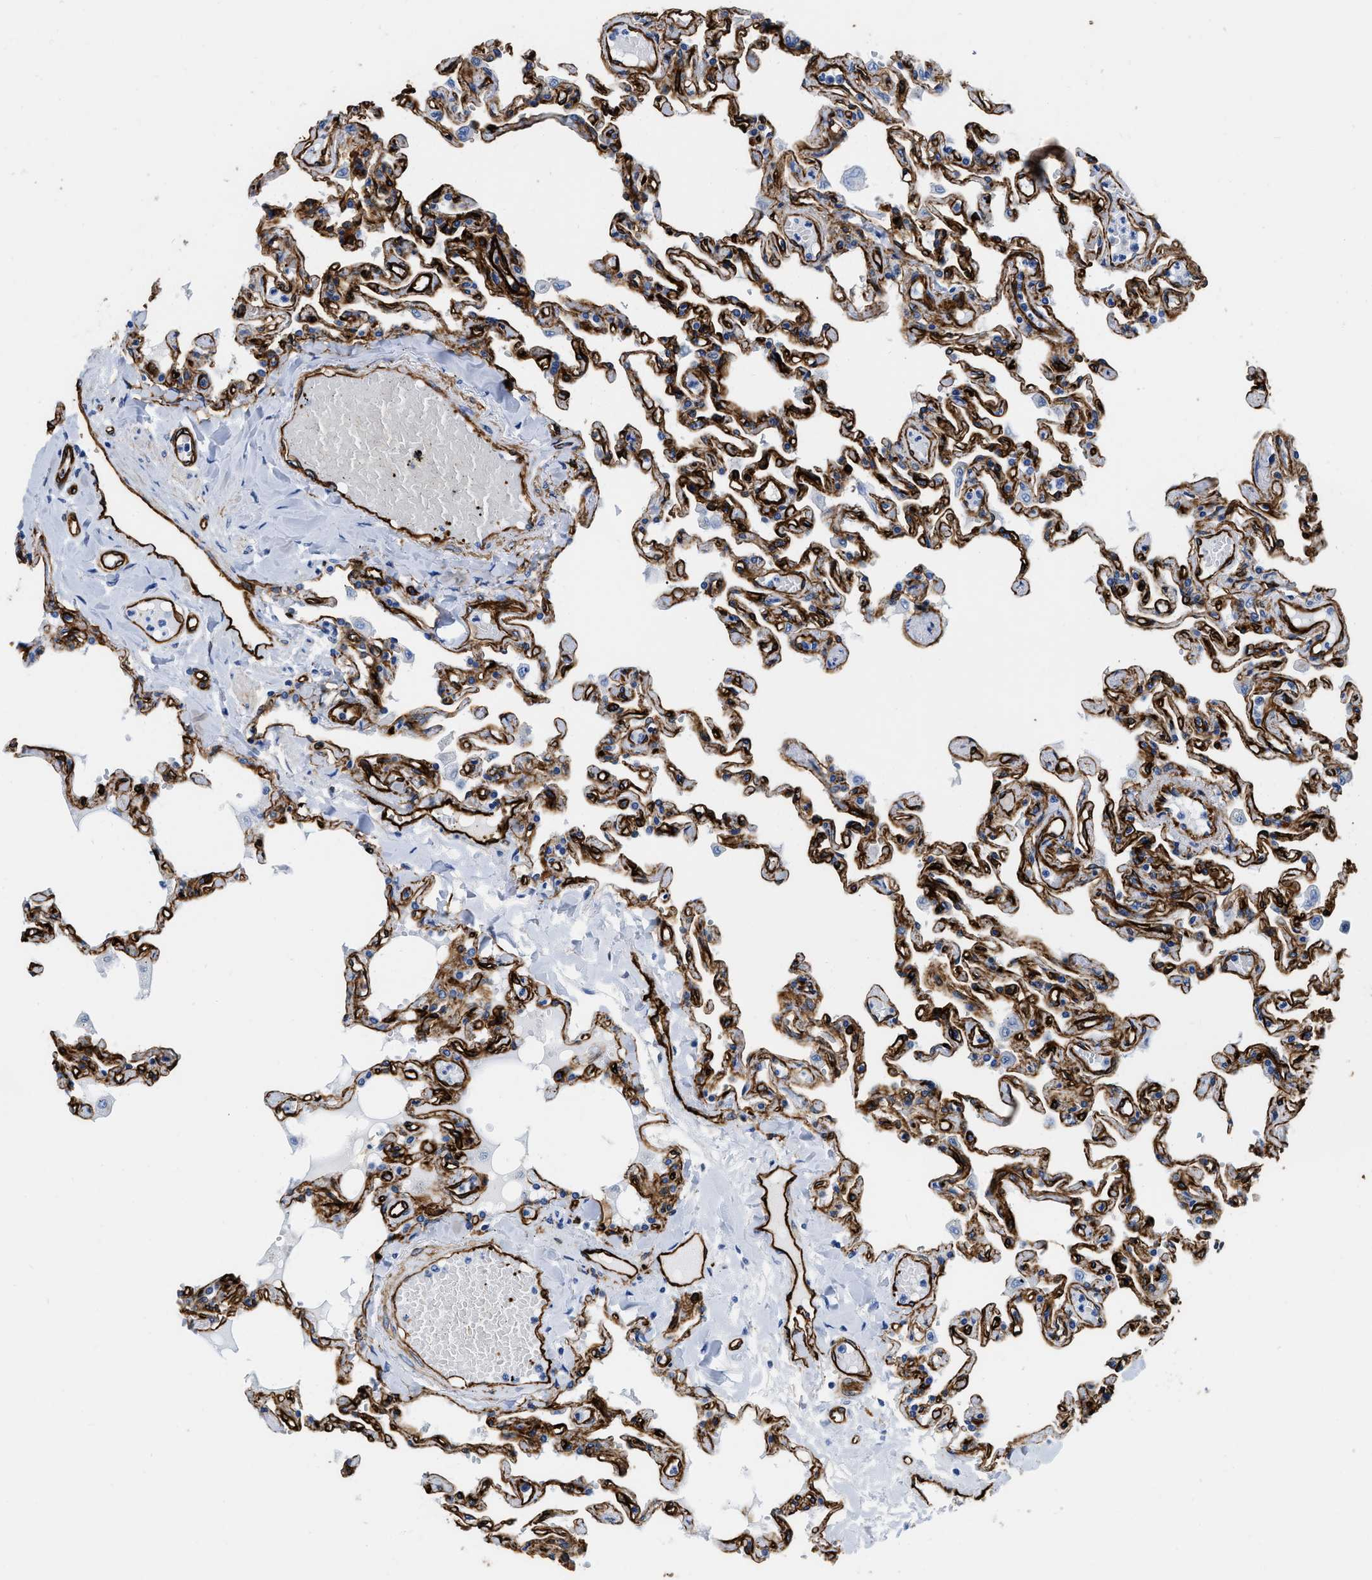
{"staining": {"intensity": "moderate", "quantity": "25%-75%", "location": "cytoplasmic/membranous"}, "tissue": "lung", "cell_type": "Alveolar cells", "image_type": "normal", "snomed": [{"axis": "morphology", "description": "Normal tissue, NOS"}, {"axis": "topography", "description": "Lung"}], "caption": "Immunohistochemical staining of benign human lung shows medium levels of moderate cytoplasmic/membranous expression in about 25%-75% of alveolar cells.", "gene": "TVP23B", "patient": {"sex": "male", "age": 21}}